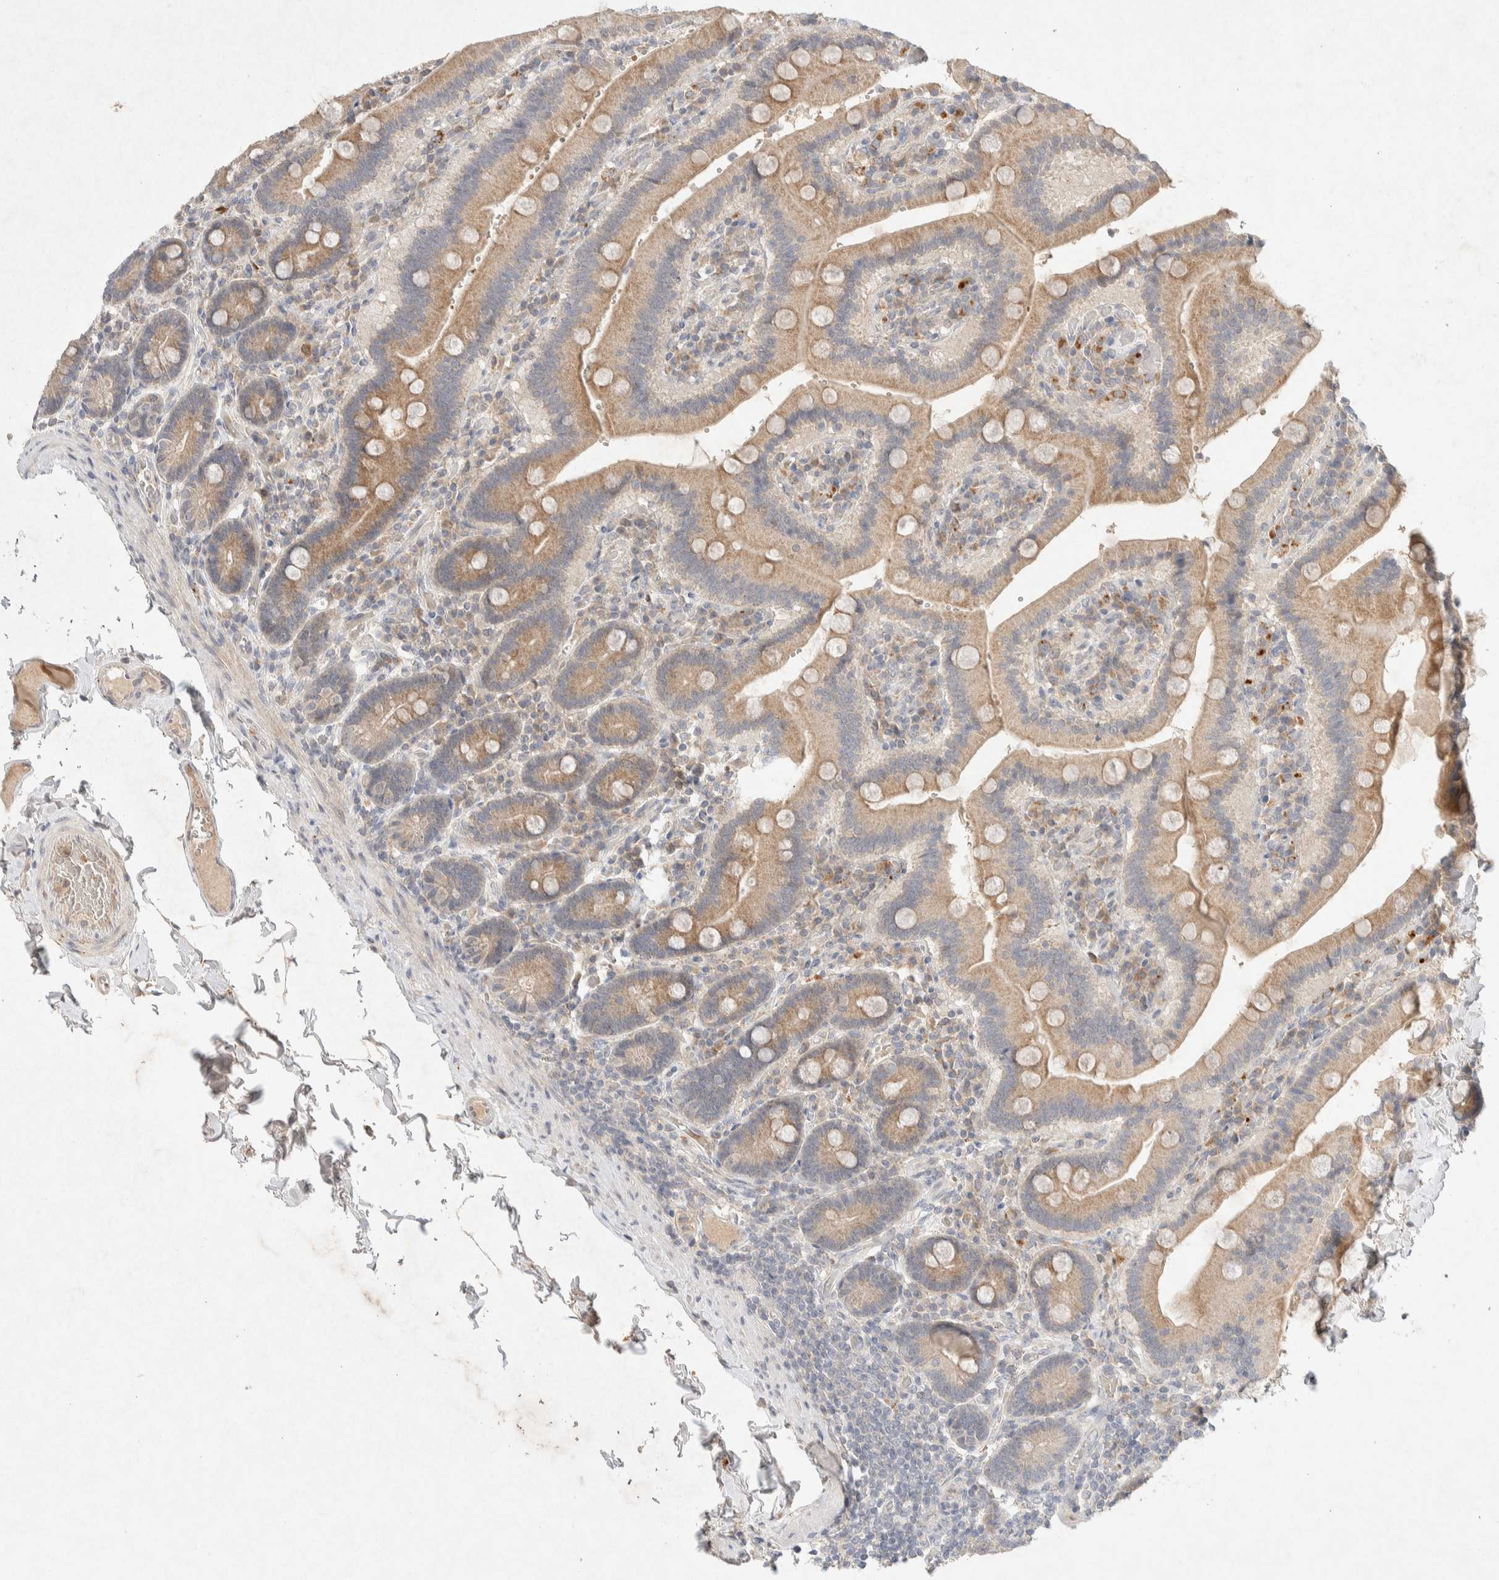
{"staining": {"intensity": "moderate", "quantity": ">75%", "location": "cytoplasmic/membranous"}, "tissue": "duodenum", "cell_type": "Glandular cells", "image_type": "normal", "snomed": [{"axis": "morphology", "description": "Normal tissue, NOS"}, {"axis": "topography", "description": "Duodenum"}], "caption": "Immunohistochemical staining of unremarkable duodenum shows medium levels of moderate cytoplasmic/membranous positivity in approximately >75% of glandular cells.", "gene": "GNAI1", "patient": {"sex": "female", "age": 62}}